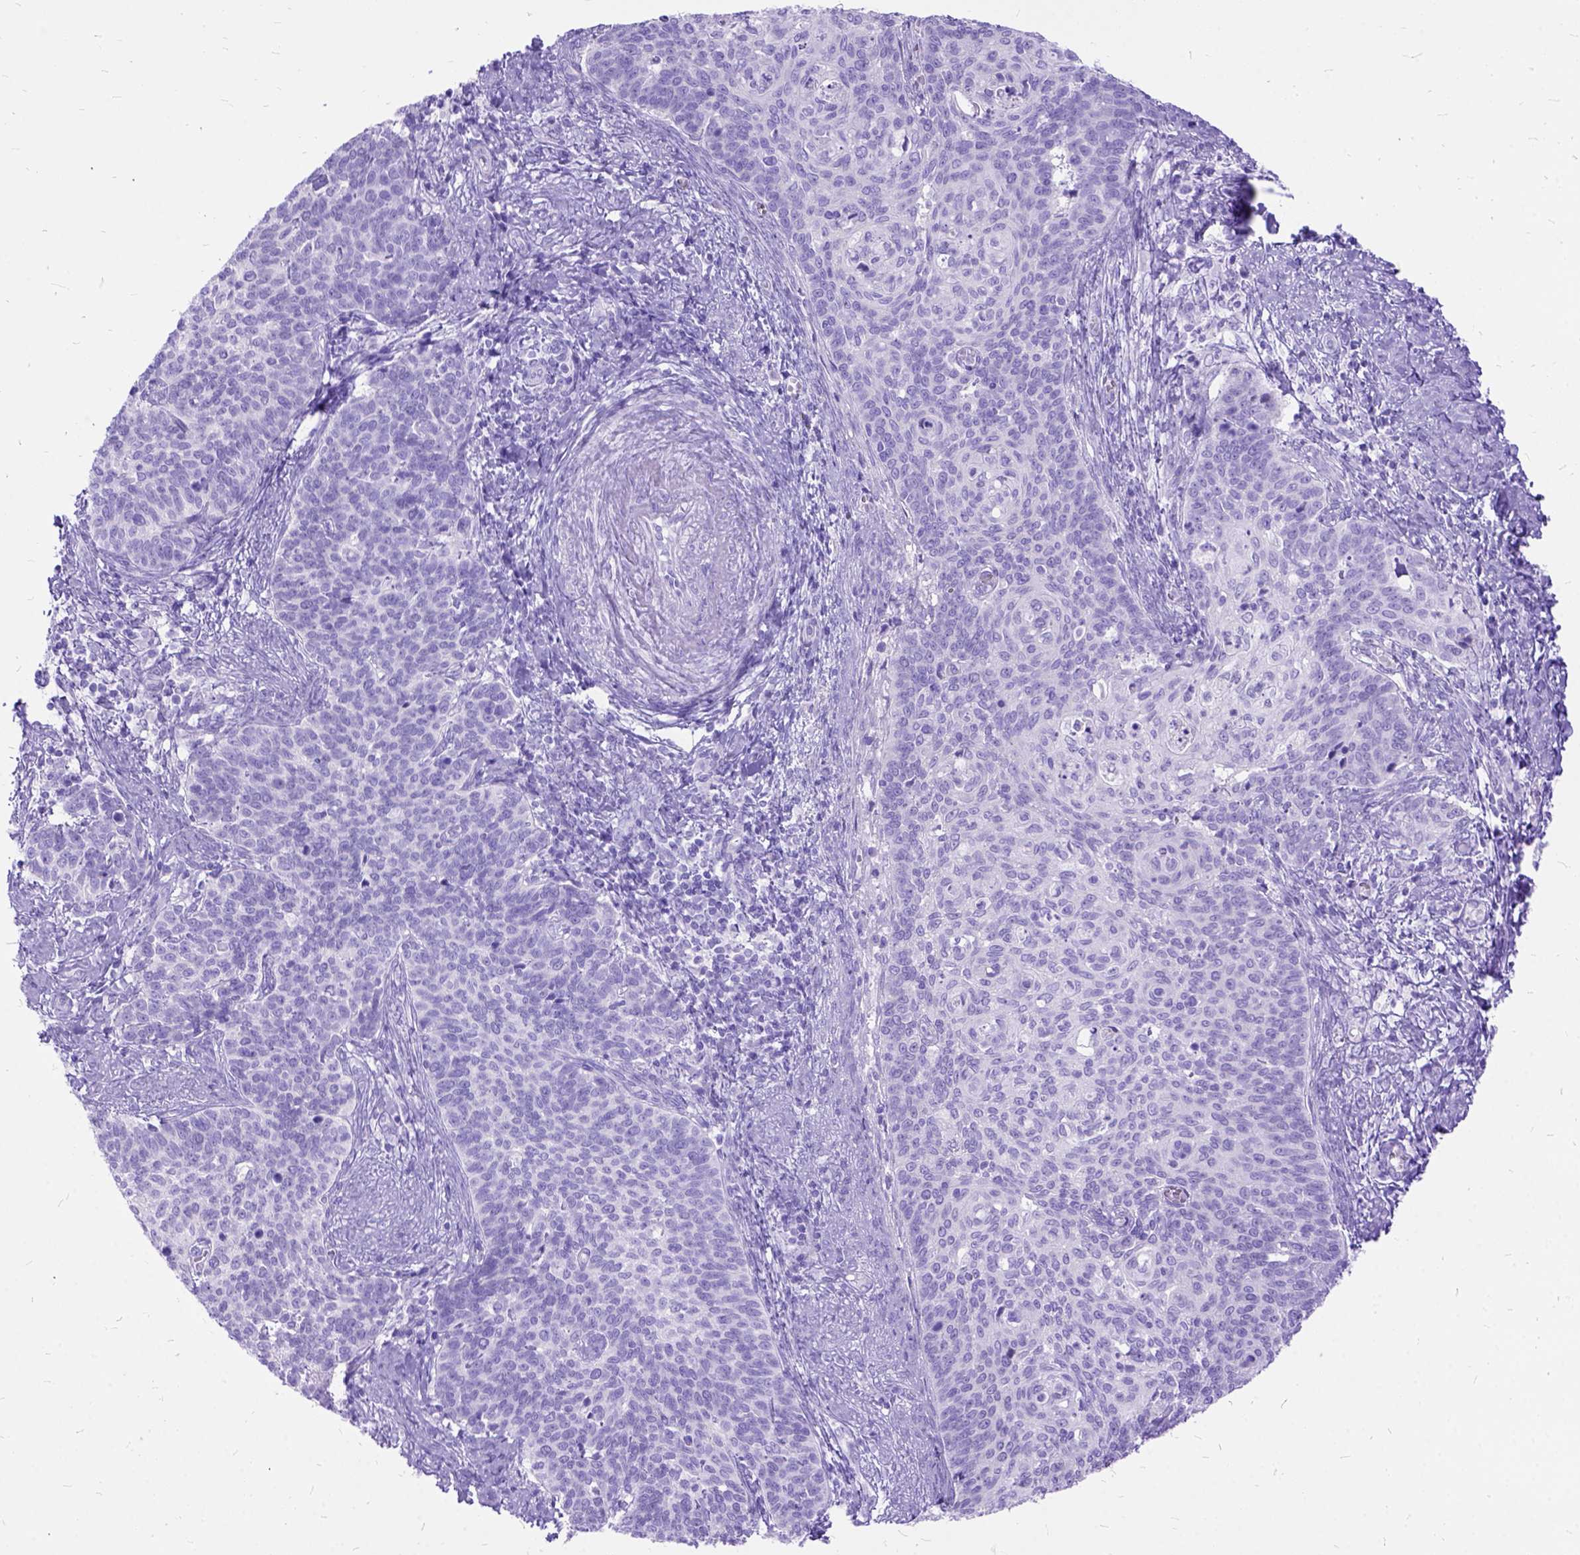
{"staining": {"intensity": "negative", "quantity": "none", "location": "none"}, "tissue": "cervical cancer", "cell_type": "Tumor cells", "image_type": "cancer", "snomed": [{"axis": "morphology", "description": "Normal tissue, NOS"}, {"axis": "morphology", "description": "Squamous cell carcinoma, NOS"}, {"axis": "topography", "description": "Cervix"}], "caption": "Immunohistochemistry (IHC) of squamous cell carcinoma (cervical) displays no expression in tumor cells.", "gene": "DNAH2", "patient": {"sex": "female", "age": 39}}